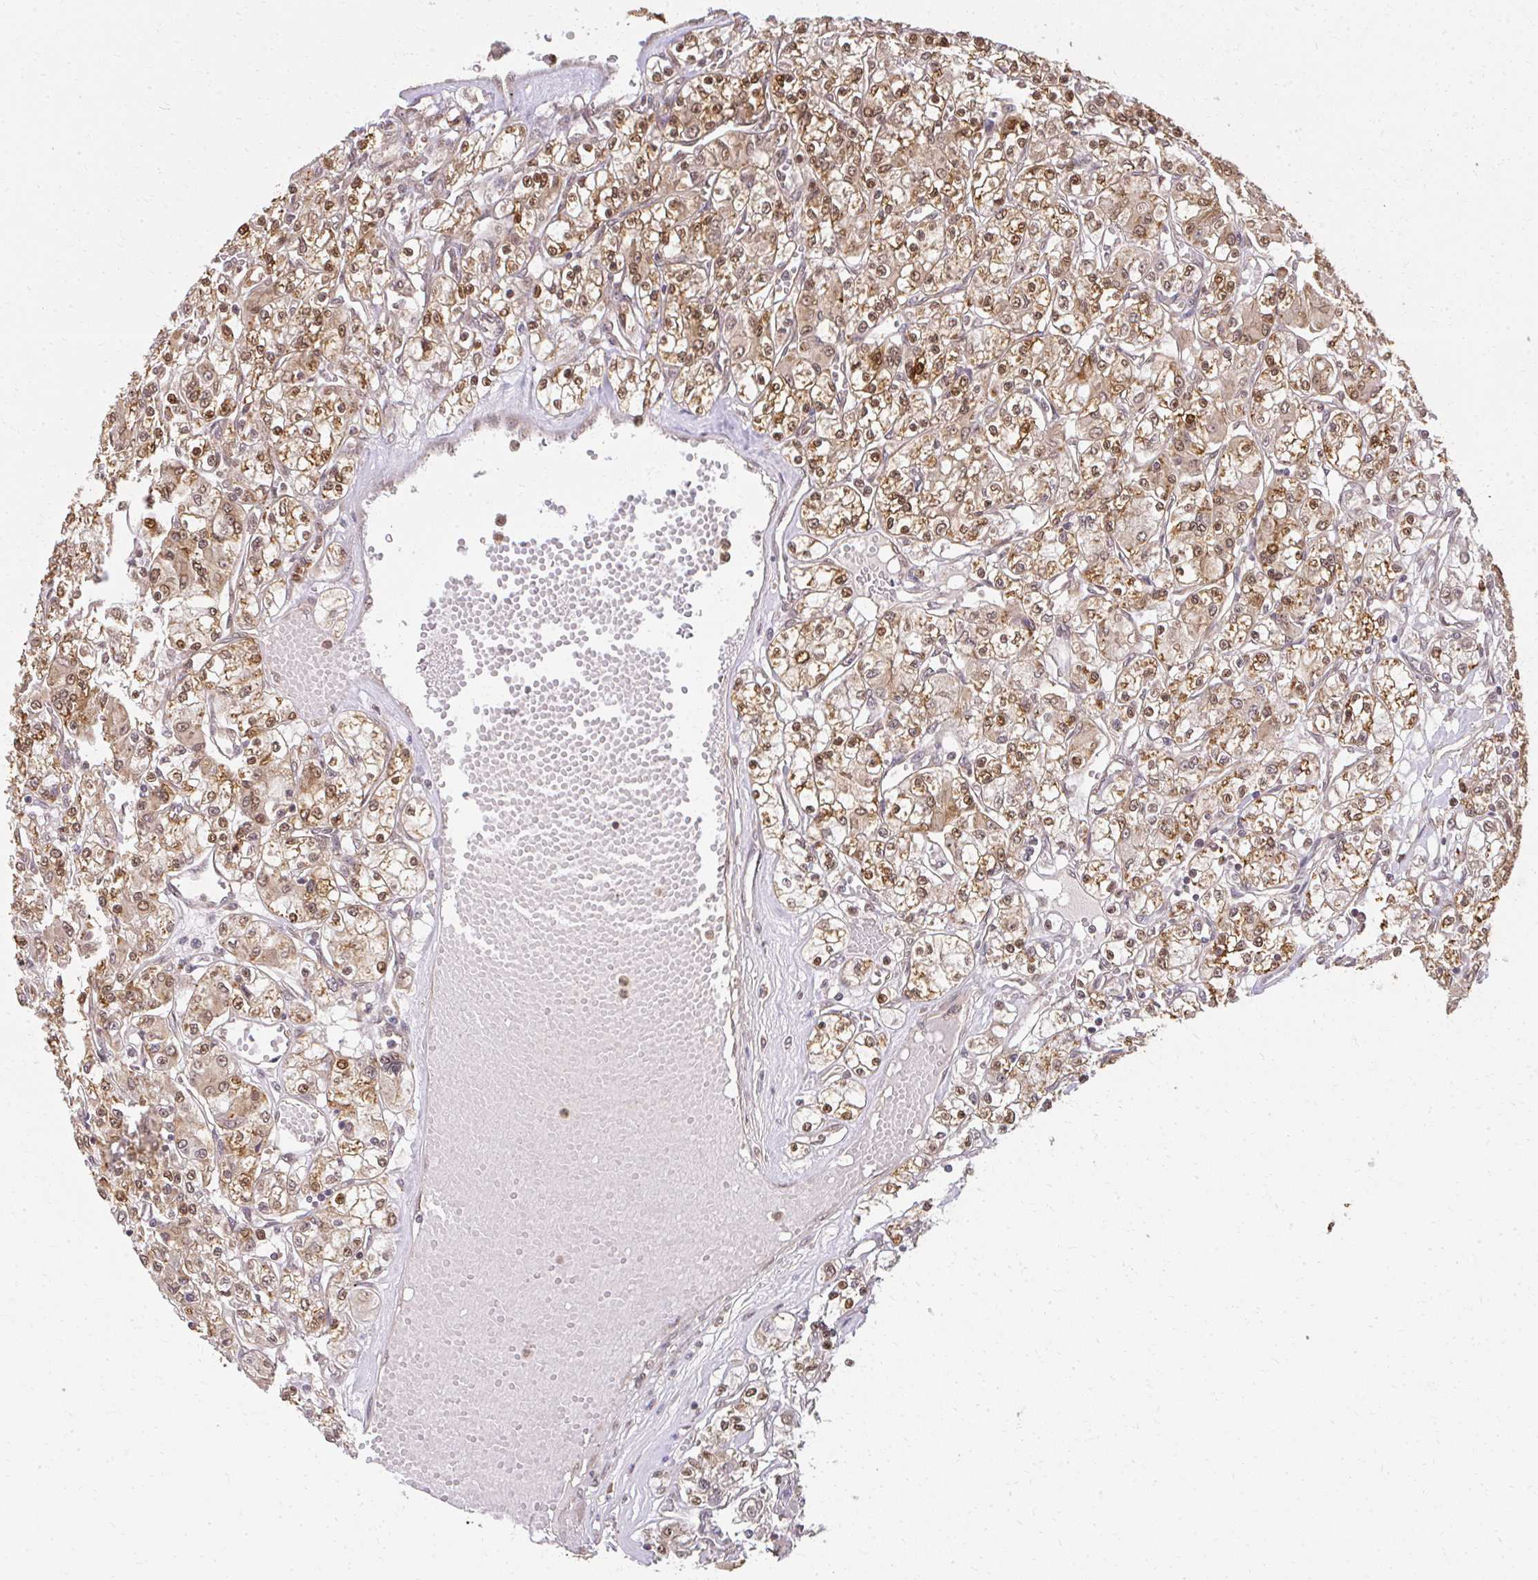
{"staining": {"intensity": "moderate", "quantity": ">75%", "location": "nuclear"}, "tissue": "renal cancer", "cell_type": "Tumor cells", "image_type": "cancer", "snomed": [{"axis": "morphology", "description": "Adenocarcinoma, NOS"}, {"axis": "topography", "description": "Kidney"}], "caption": "Immunohistochemical staining of human renal adenocarcinoma exhibits moderate nuclear protein staining in about >75% of tumor cells.", "gene": "LARS2", "patient": {"sex": "female", "age": 59}}